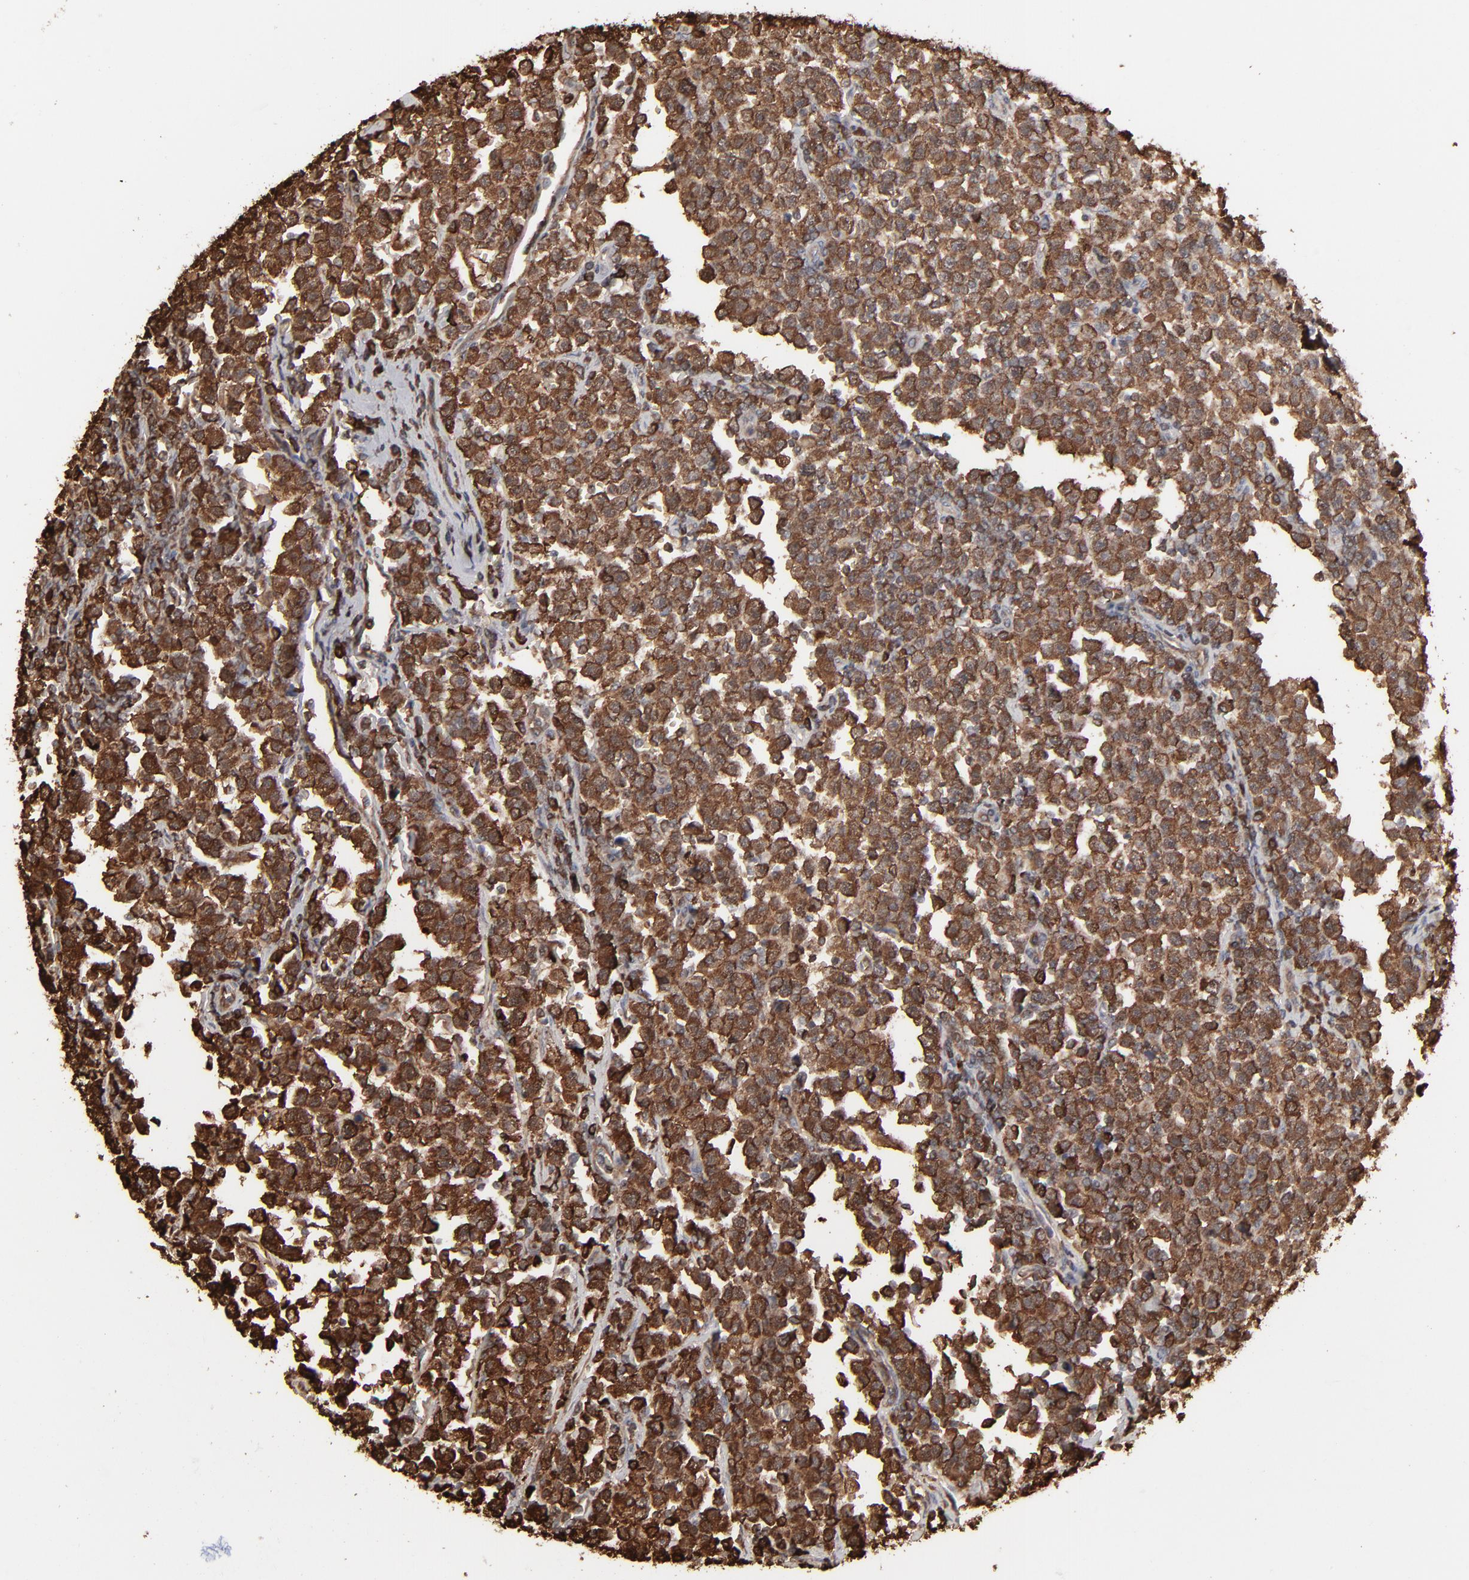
{"staining": {"intensity": "strong", "quantity": ">75%", "location": "cytoplasmic/membranous"}, "tissue": "testis cancer", "cell_type": "Tumor cells", "image_type": "cancer", "snomed": [{"axis": "morphology", "description": "Seminoma, NOS"}, {"axis": "topography", "description": "Testis"}], "caption": "A high-resolution histopathology image shows IHC staining of testis cancer, which demonstrates strong cytoplasmic/membranous staining in about >75% of tumor cells.", "gene": "NME1-NME2", "patient": {"sex": "male", "age": 43}}